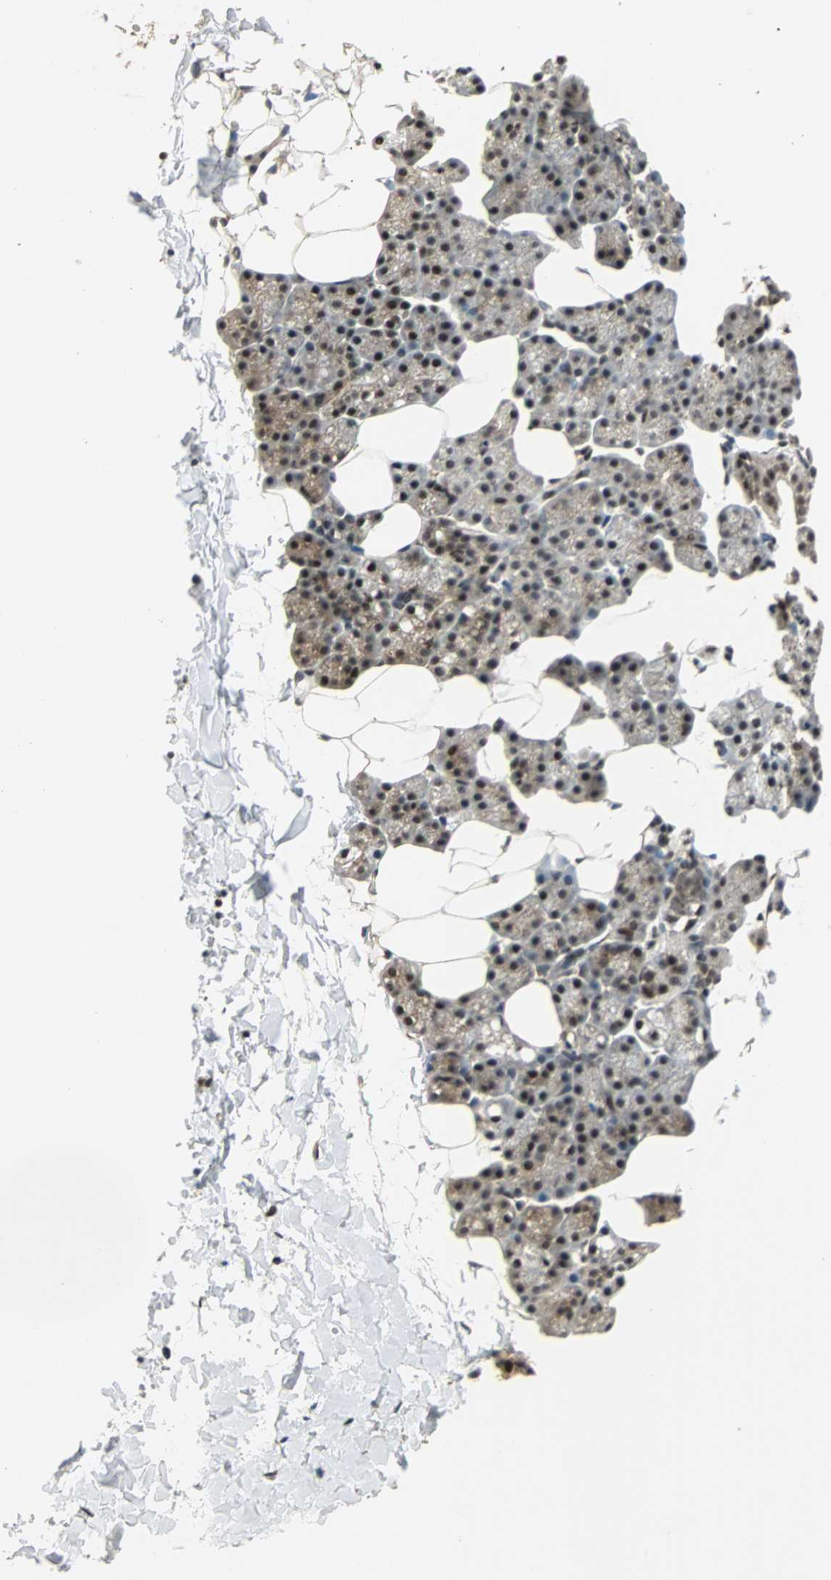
{"staining": {"intensity": "strong", "quantity": ">75%", "location": "nuclear"}, "tissue": "salivary gland", "cell_type": "Glandular cells", "image_type": "normal", "snomed": [{"axis": "morphology", "description": "Normal tissue, NOS"}, {"axis": "topography", "description": "Lymph node"}, {"axis": "topography", "description": "Salivary gland"}], "caption": "Benign salivary gland shows strong nuclear expression in about >75% of glandular cells The staining was performed using DAB (3,3'-diaminobenzidine), with brown indicating positive protein expression. Nuclei are stained blue with hematoxylin..", "gene": "MED4", "patient": {"sex": "male", "age": 8}}